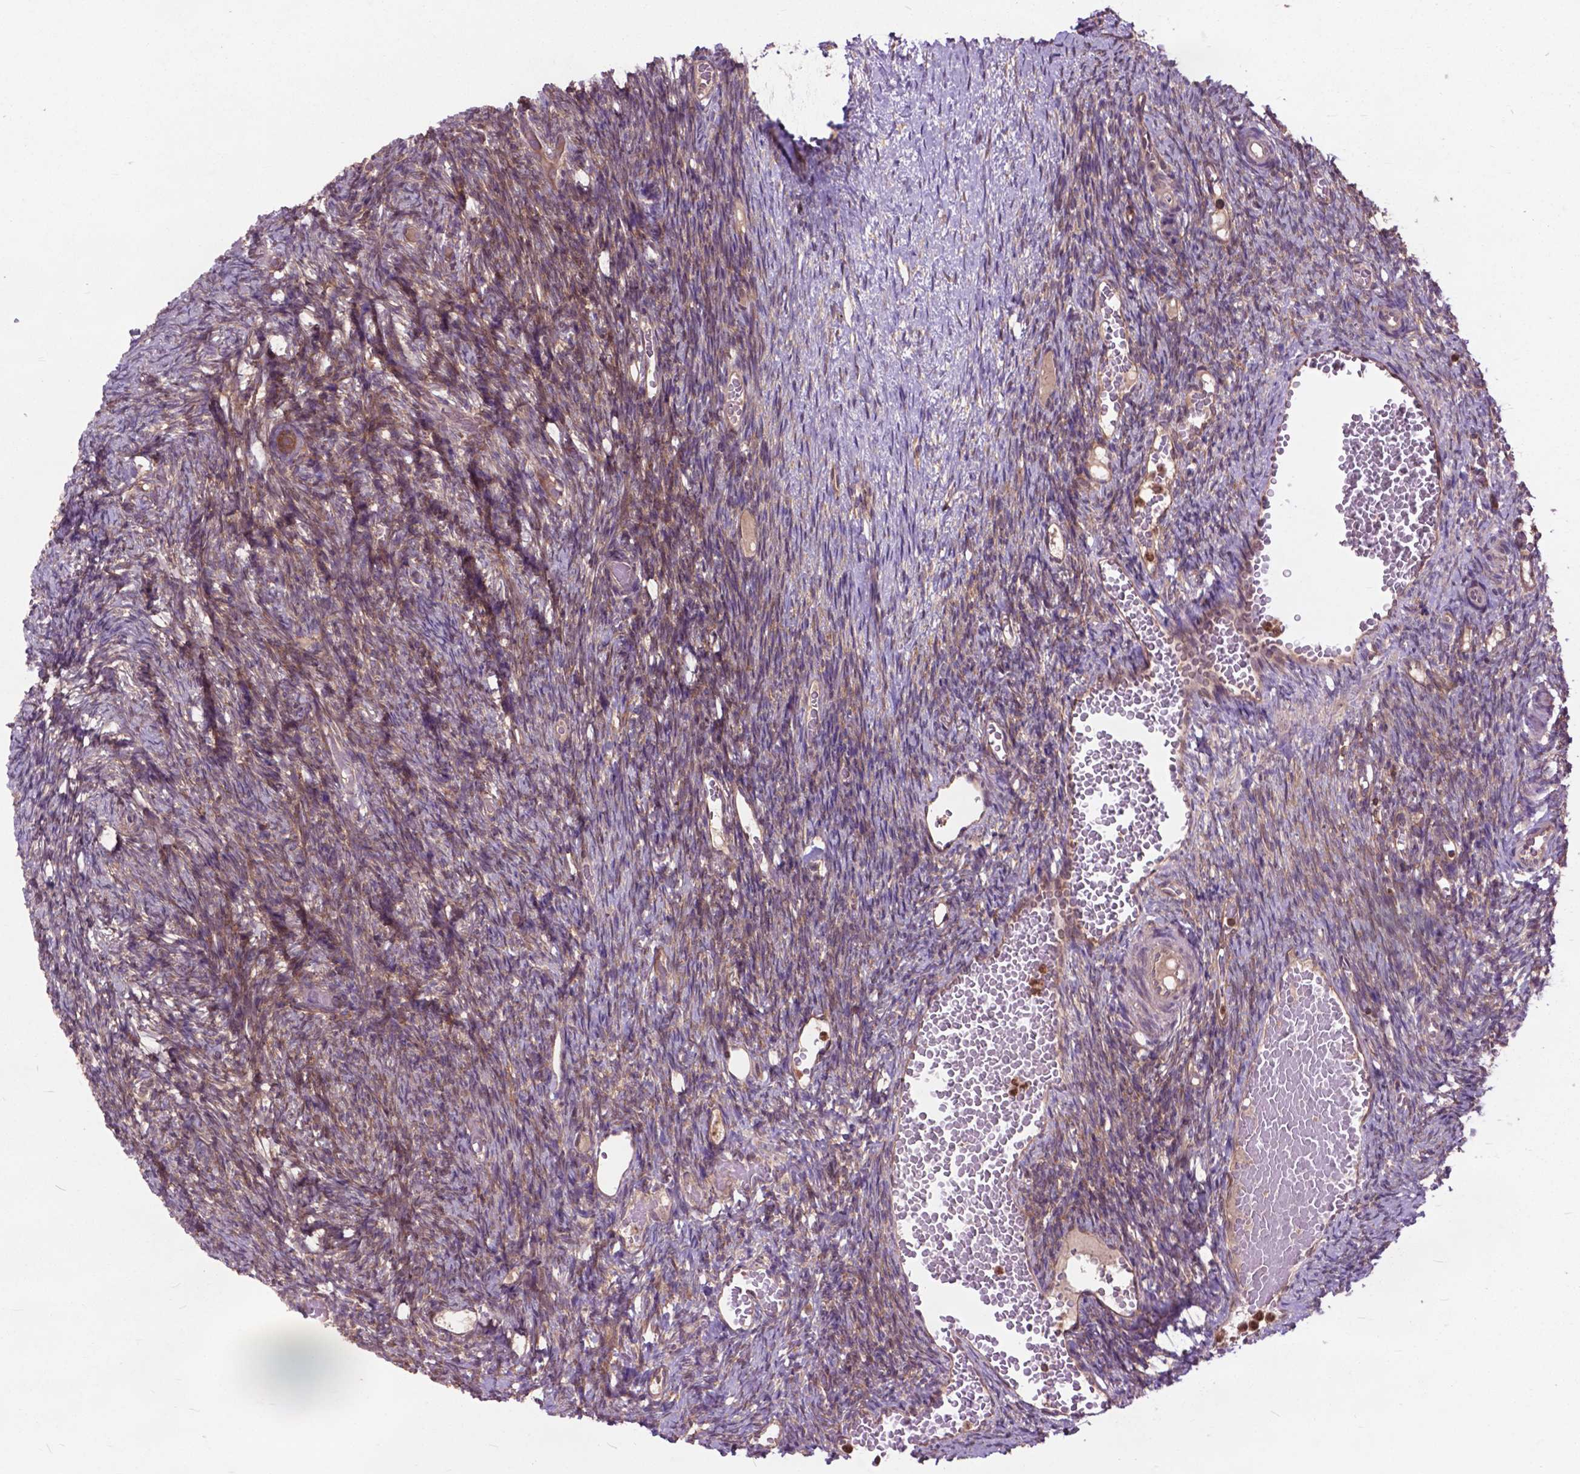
{"staining": {"intensity": "weak", "quantity": ">75%", "location": "cytoplasmic/membranous"}, "tissue": "ovary", "cell_type": "Follicle cells", "image_type": "normal", "snomed": [{"axis": "morphology", "description": "Normal tissue, NOS"}, {"axis": "topography", "description": "Ovary"}], "caption": "Weak cytoplasmic/membranous staining for a protein is seen in about >75% of follicle cells of unremarkable ovary using immunohistochemistry.", "gene": "ARAF", "patient": {"sex": "female", "age": 39}}